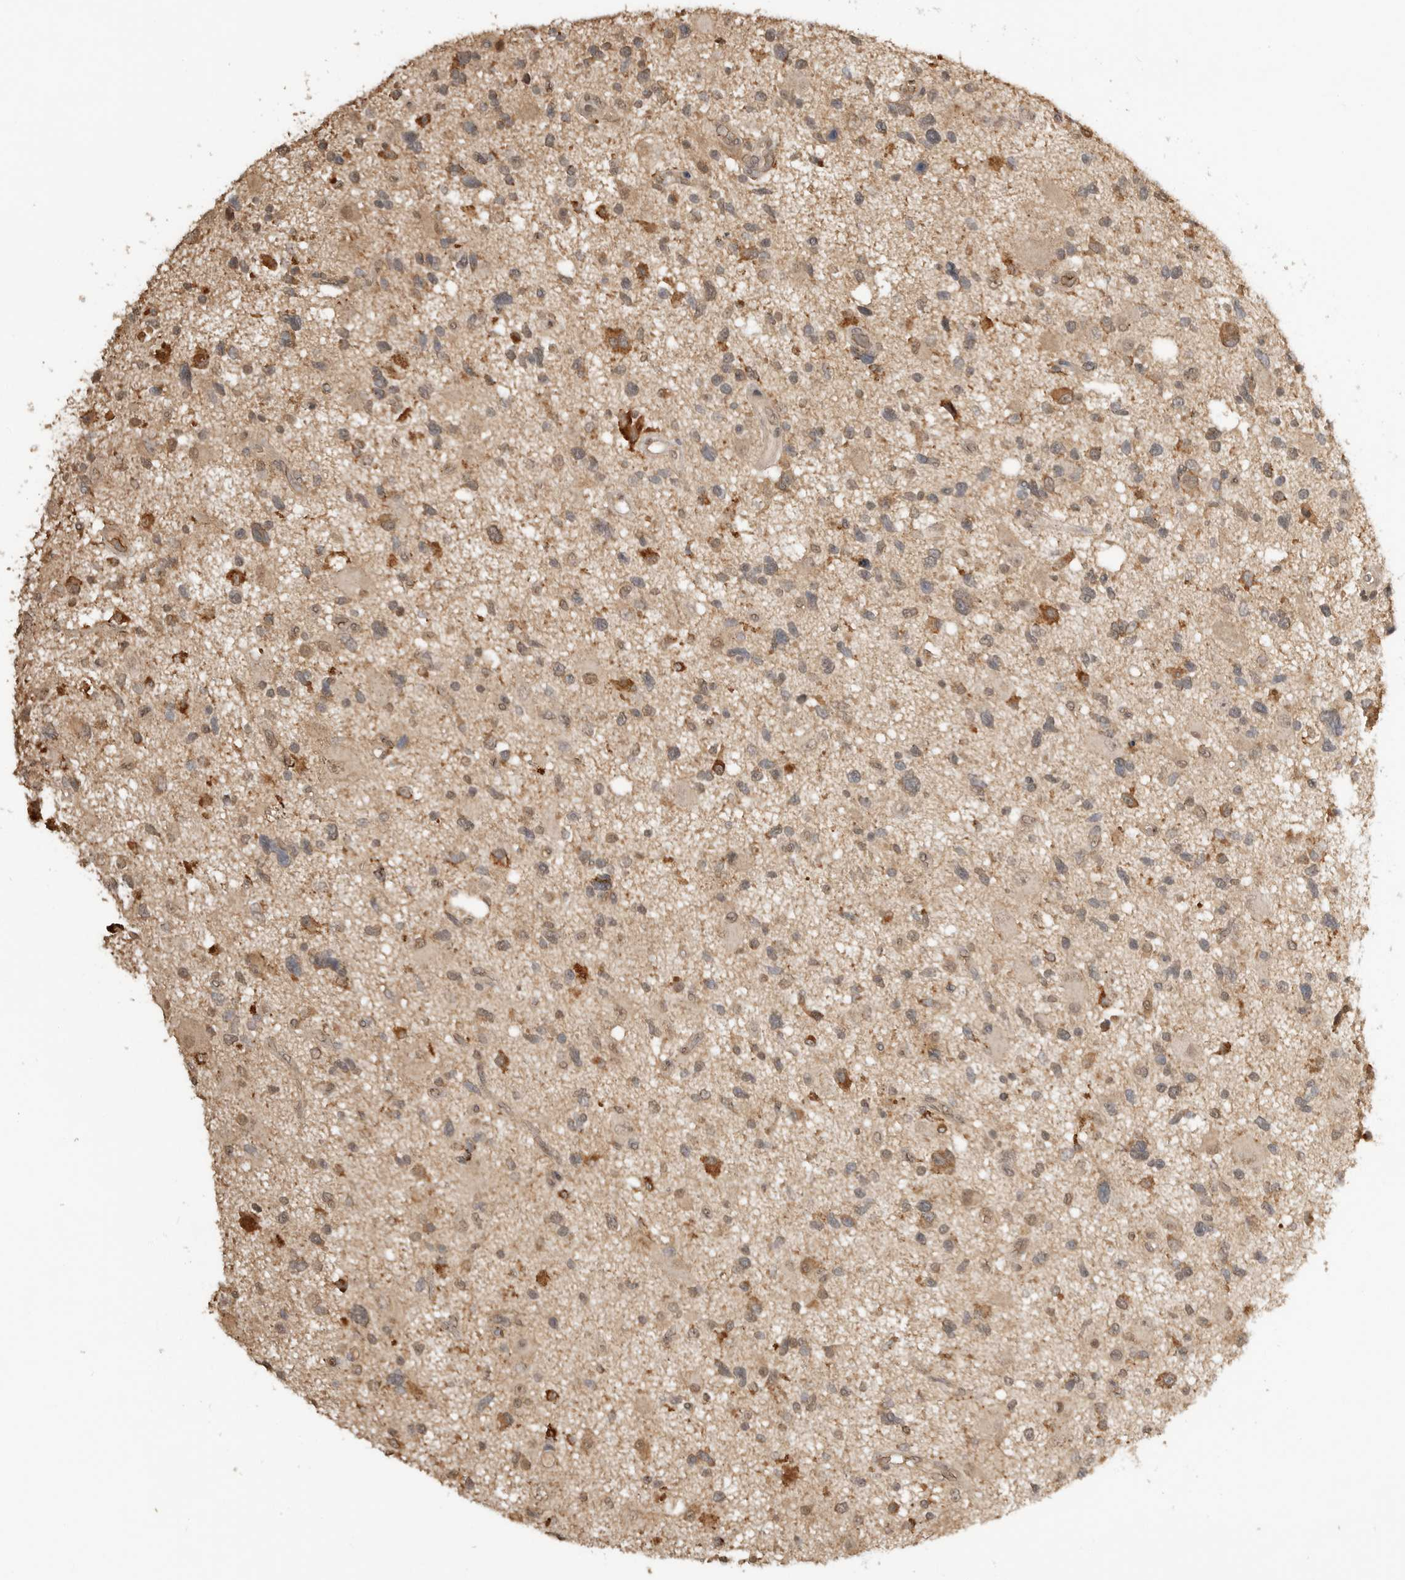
{"staining": {"intensity": "weak", "quantity": "25%-75%", "location": "cytoplasmic/membranous"}, "tissue": "glioma", "cell_type": "Tumor cells", "image_type": "cancer", "snomed": [{"axis": "morphology", "description": "Glioma, malignant, High grade"}, {"axis": "topography", "description": "Brain"}], "caption": "Human malignant glioma (high-grade) stained with a protein marker demonstrates weak staining in tumor cells.", "gene": "ASPSCR1", "patient": {"sex": "male", "age": 33}}